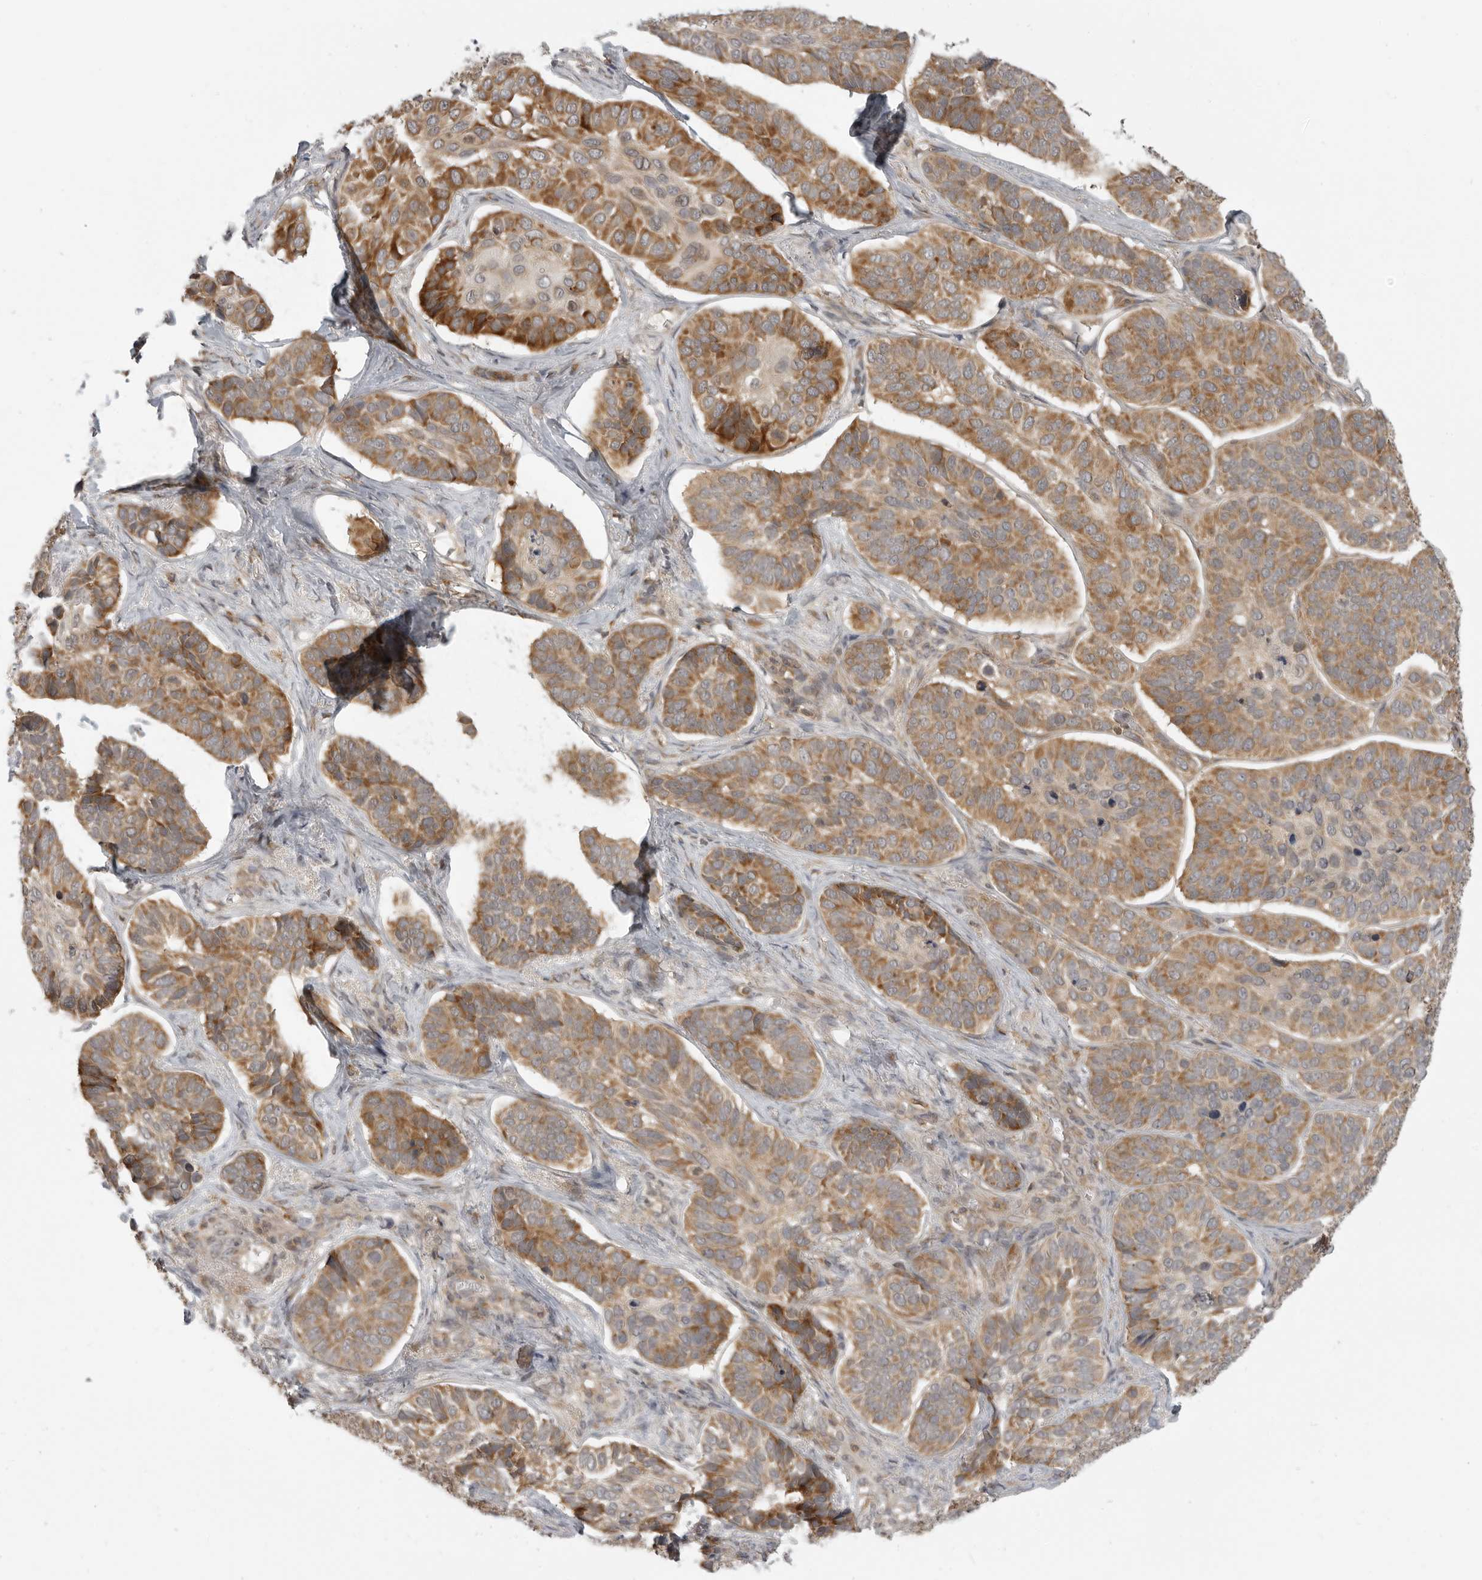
{"staining": {"intensity": "moderate", "quantity": ">75%", "location": "cytoplasmic/membranous"}, "tissue": "skin cancer", "cell_type": "Tumor cells", "image_type": "cancer", "snomed": [{"axis": "morphology", "description": "Basal cell carcinoma"}, {"axis": "topography", "description": "Skin"}], "caption": "Immunohistochemical staining of human skin cancer (basal cell carcinoma) shows medium levels of moderate cytoplasmic/membranous expression in approximately >75% of tumor cells. (DAB IHC, brown staining for protein, blue staining for nuclei).", "gene": "PRRC2A", "patient": {"sex": "male", "age": 62}}